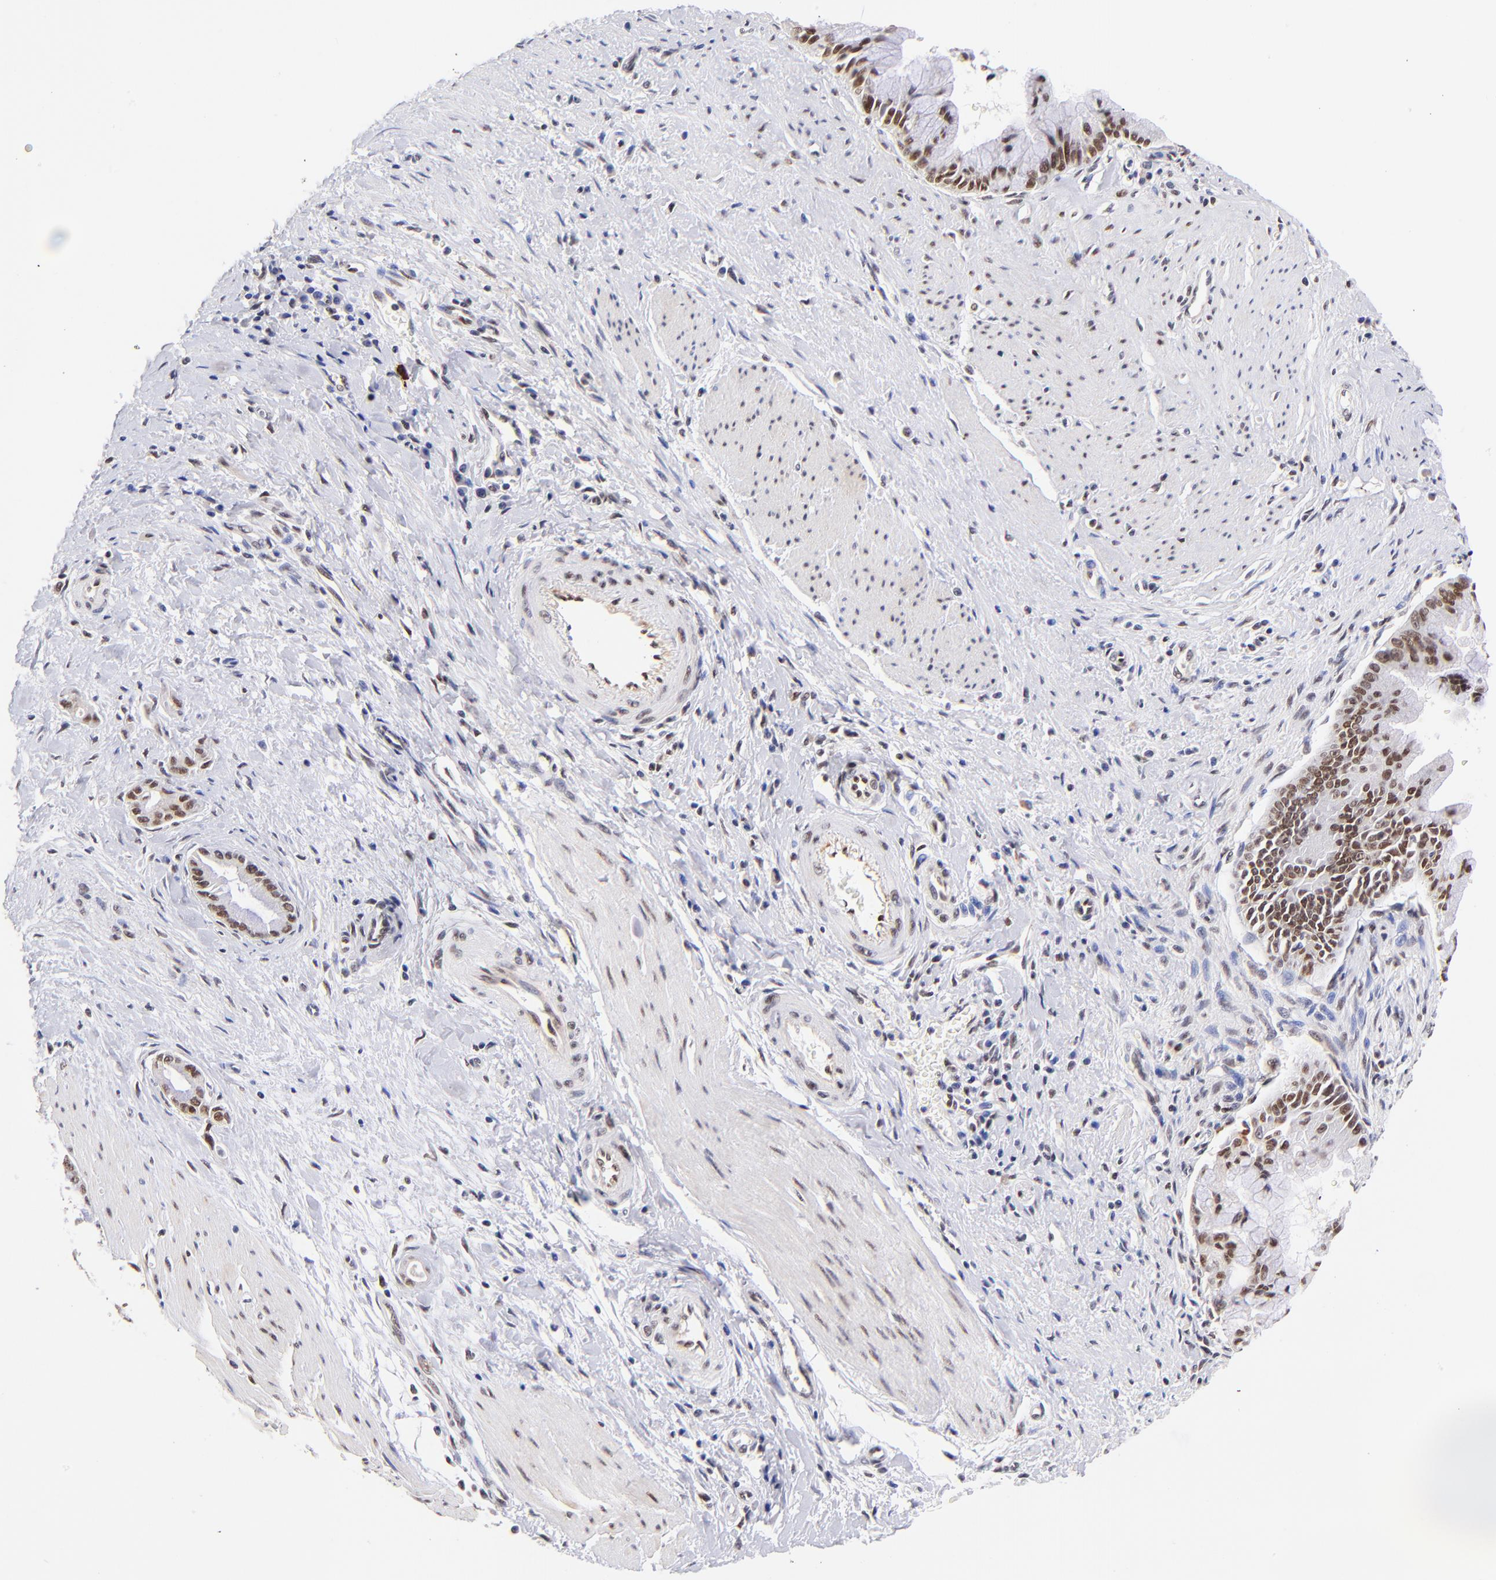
{"staining": {"intensity": "moderate", "quantity": ">75%", "location": "nuclear"}, "tissue": "pancreatic cancer", "cell_type": "Tumor cells", "image_type": "cancer", "snomed": [{"axis": "morphology", "description": "Adenocarcinoma, NOS"}, {"axis": "topography", "description": "Pancreas"}], "caption": "A photomicrograph of human adenocarcinoma (pancreatic) stained for a protein demonstrates moderate nuclear brown staining in tumor cells.", "gene": "MIDEAS", "patient": {"sex": "male", "age": 59}}